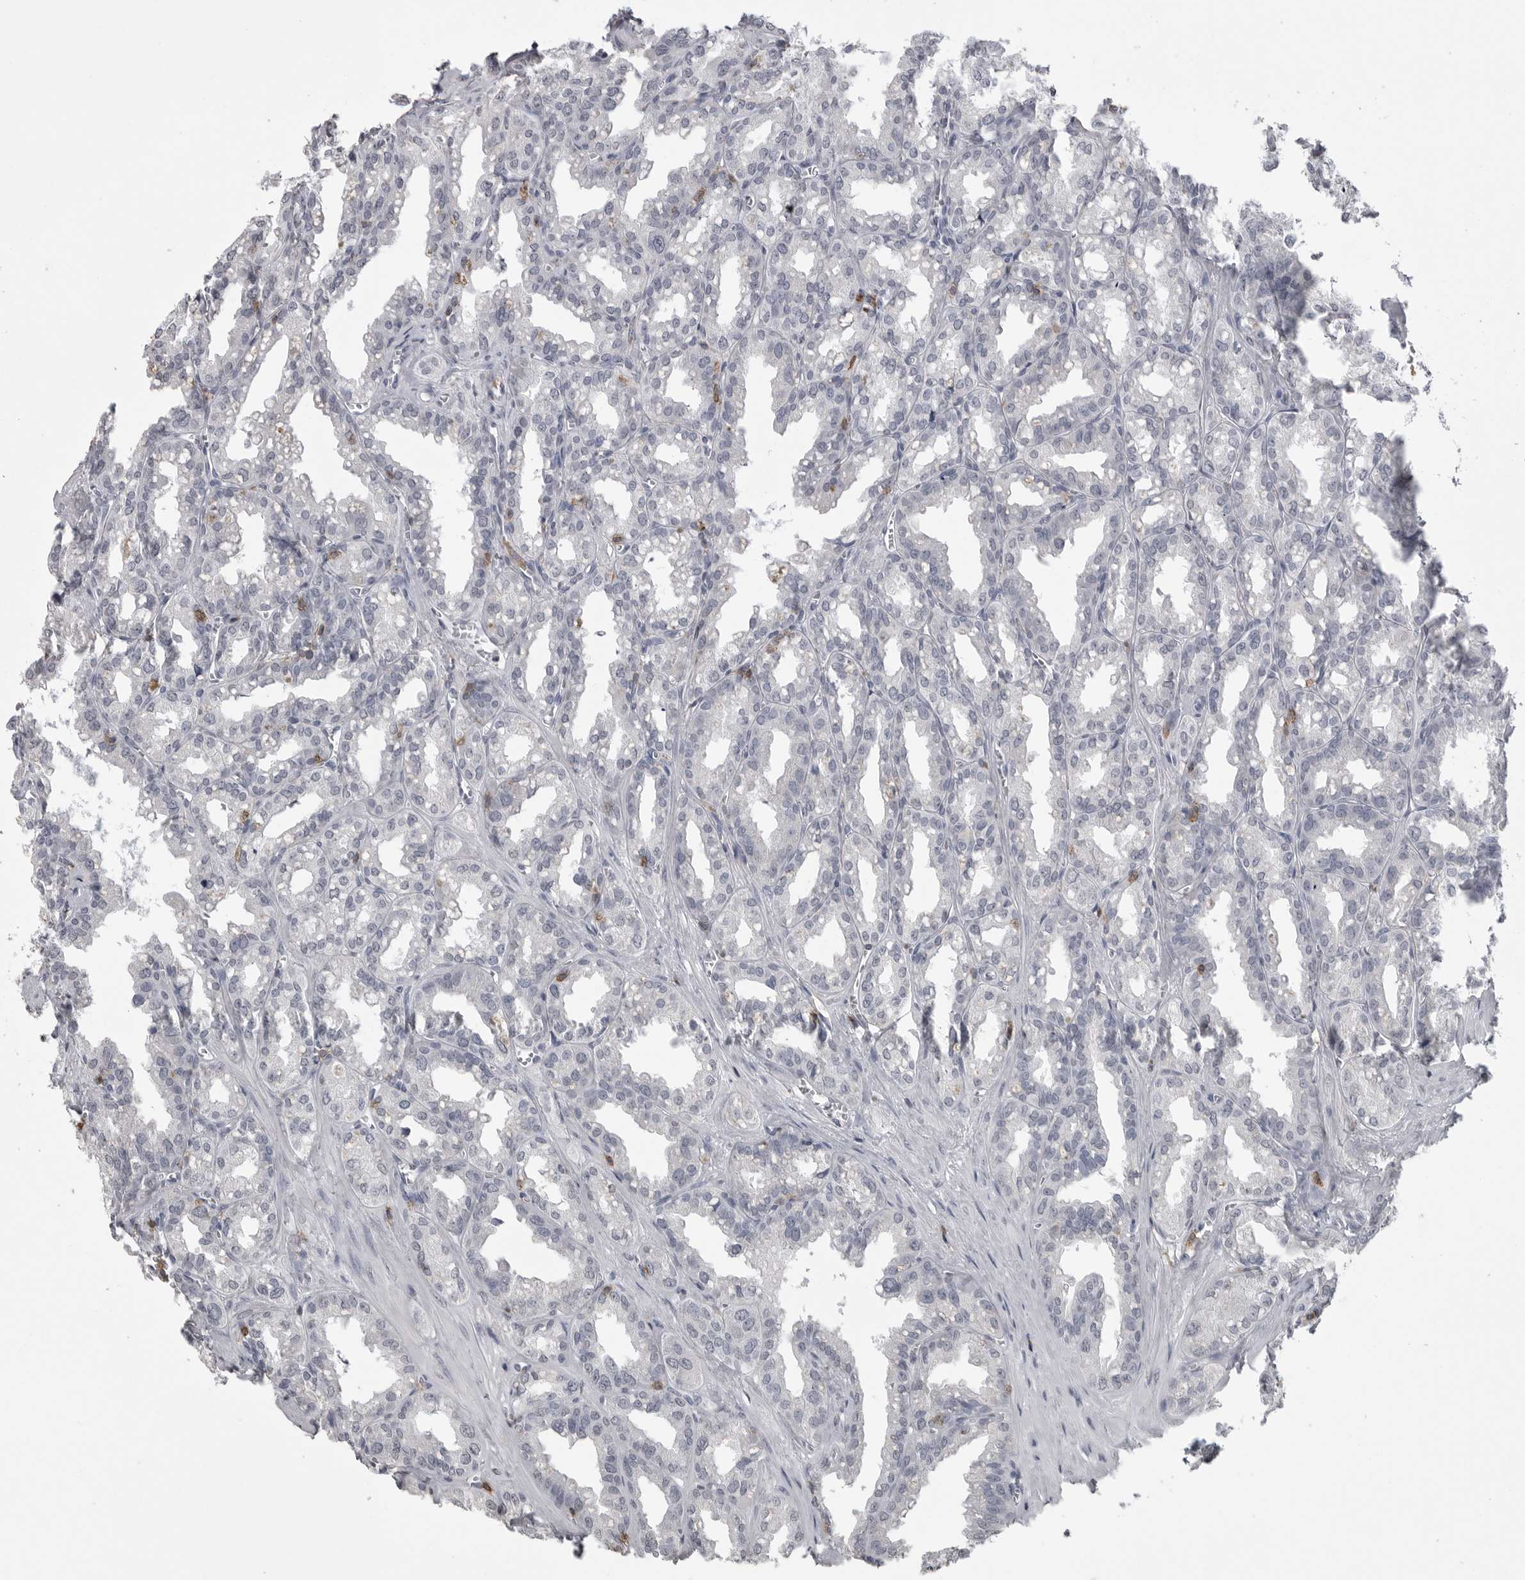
{"staining": {"intensity": "negative", "quantity": "none", "location": "none"}, "tissue": "seminal vesicle", "cell_type": "Glandular cells", "image_type": "normal", "snomed": [{"axis": "morphology", "description": "Normal tissue, NOS"}, {"axis": "topography", "description": "Prostate"}, {"axis": "topography", "description": "Seminal veicle"}], "caption": "This micrograph is of benign seminal vesicle stained with immunohistochemistry to label a protein in brown with the nuclei are counter-stained blue. There is no staining in glandular cells.", "gene": "ITGAL", "patient": {"sex": "male", "age": 51}}